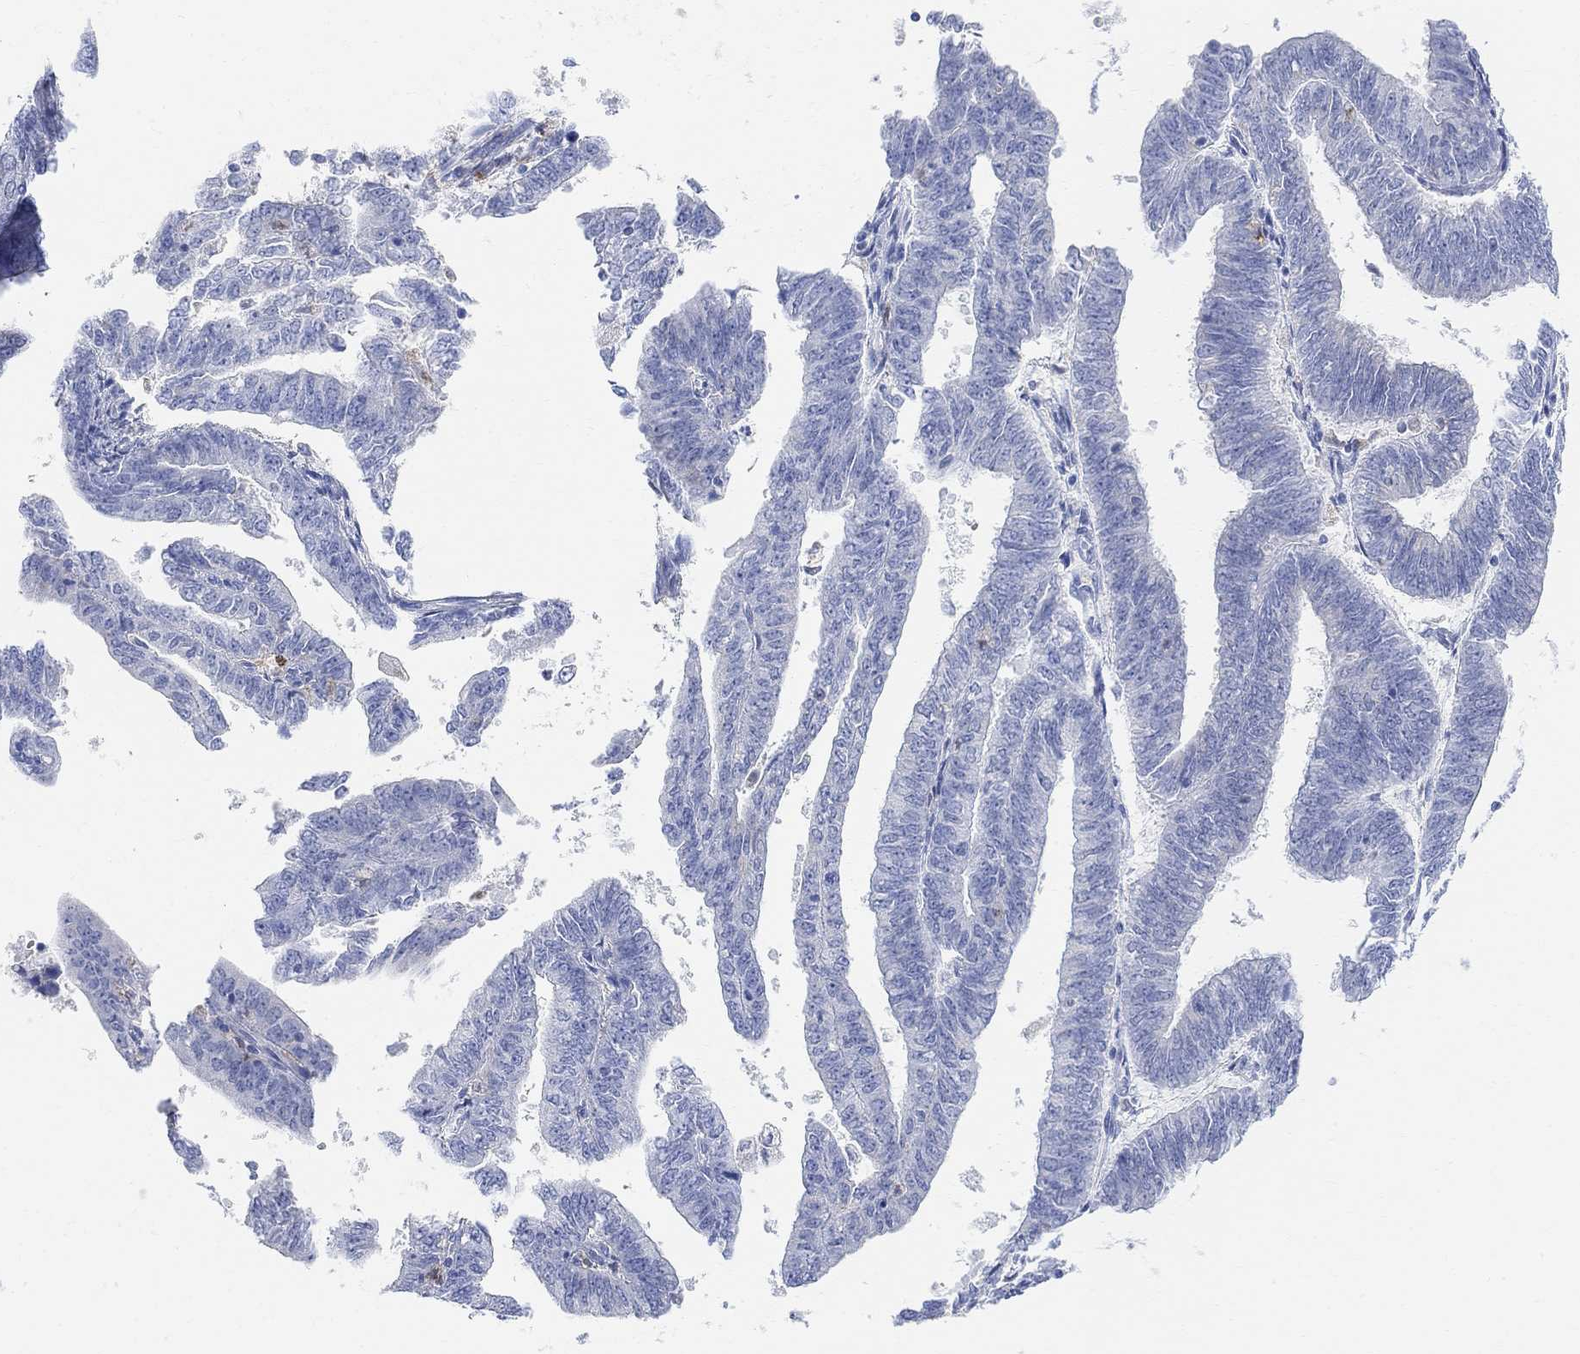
{"staining": {"intensity": "negative", "quantity": "none", "location": "none"}, "tissue": "endometrial cancer", "cell_type": "Tumor cells", "image_type": "cancer", "snomed": [{"axis": "morphology", "description": "Adenocarcinoma, NOS"}, {"axis": "topography", "description": "Endometrium"}], "caption": "This is a photomicrograph of immunohistochemistry staining of endometrial cancer, which shows no expression in tumor cells. Brightfield microscopy of immunohistochemistry stained with DAB (brown) and hematoxylin (blue), captured at high magnification.", "gene": "RETNLB", "patient": {"sex": "female", "age": 82}}